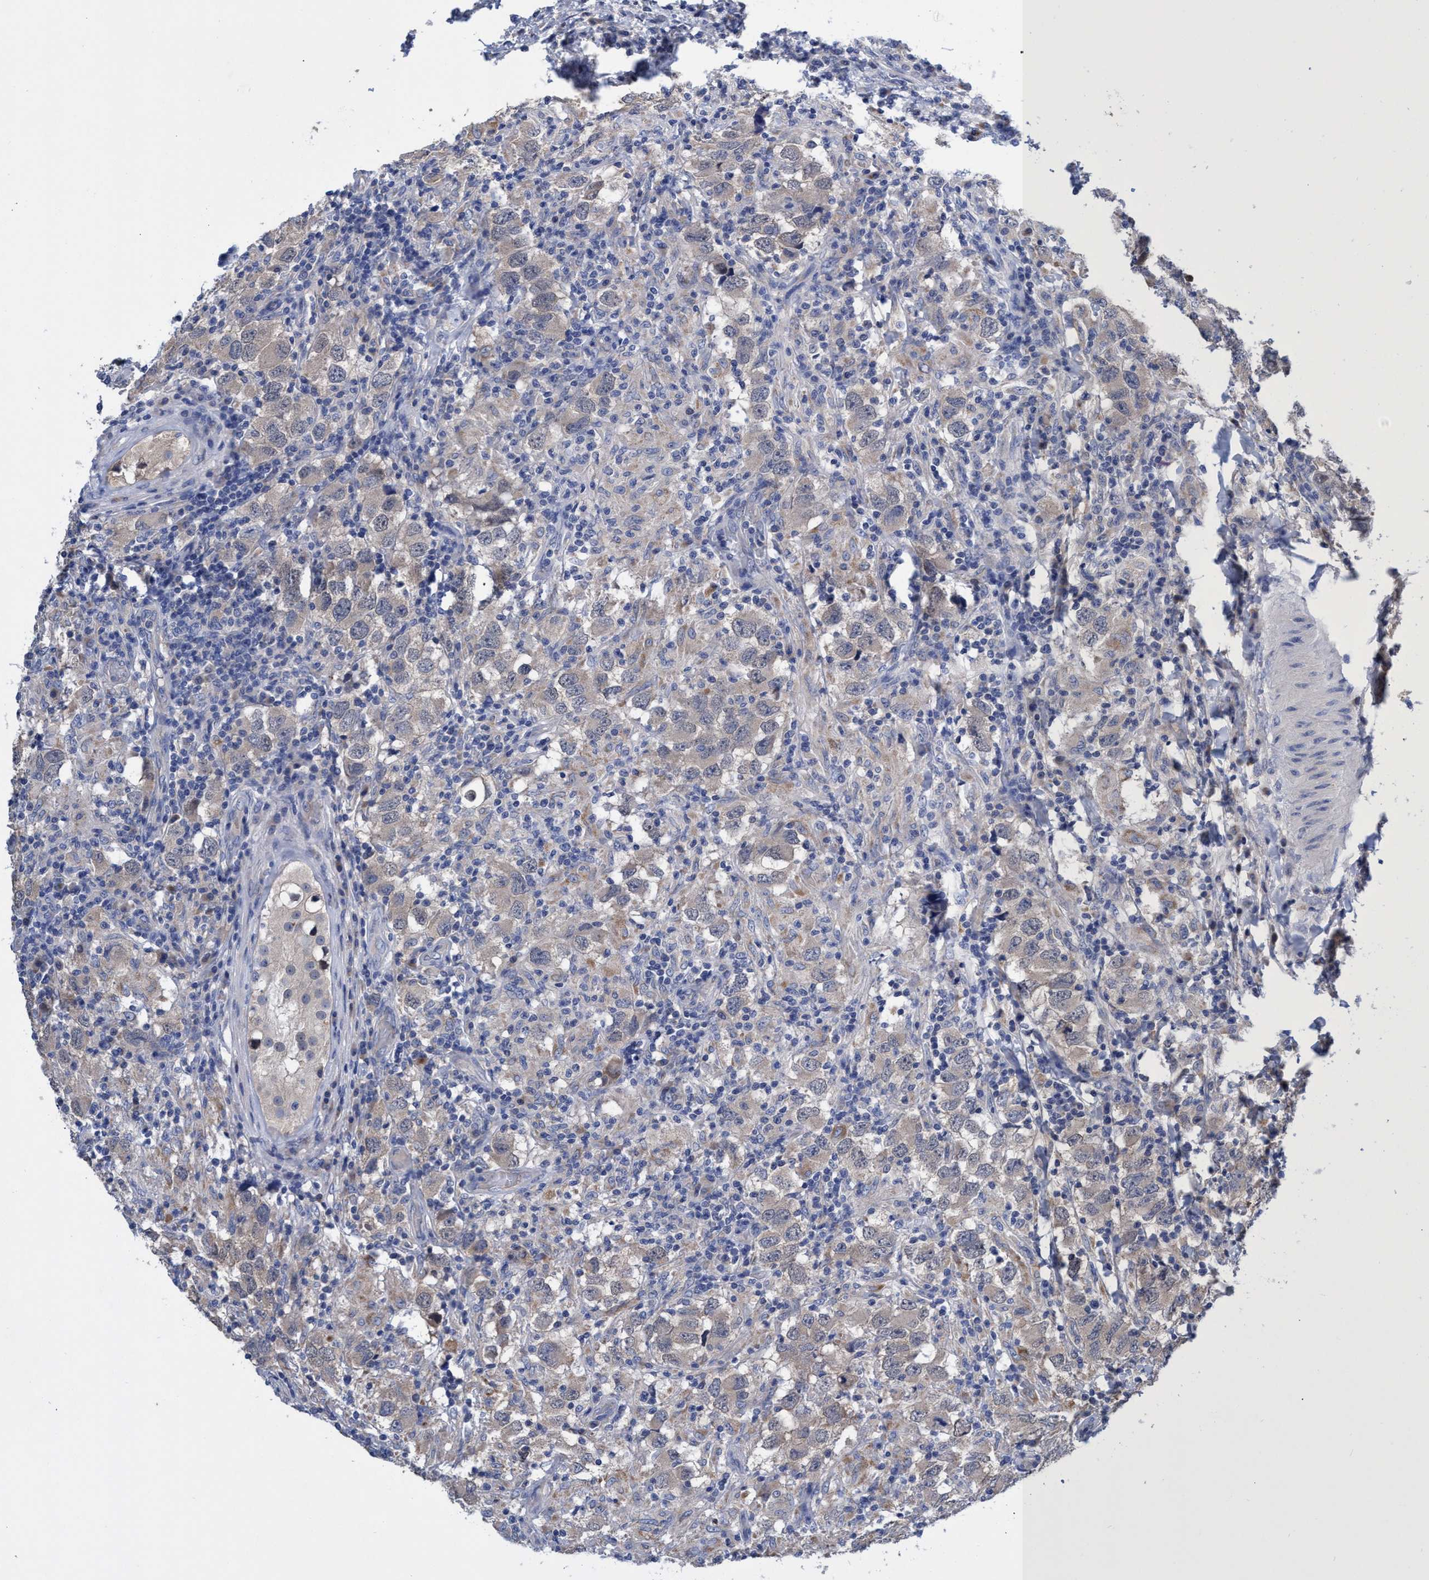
{"staining": {"intensity": "weak", "quantity": "<25%", "location": "cytoplasmic/membranous"}, "tissue": "testis cancer", "cell_type": "Tumor cells", "image_type": "cancer", "snomed": [{"axis": "morphology", "description": "Carcinoma, Embryonal, NOS"}, {"axis": "topography", "description": "Testis"}], "caption": "There is no significant positivity in tumor cells of testis cancer. (DAB immunohistochemistry with hematoxylin counter stain).", "gene": "SVEP1", "patient": {"sex": "male", "age": 21}}